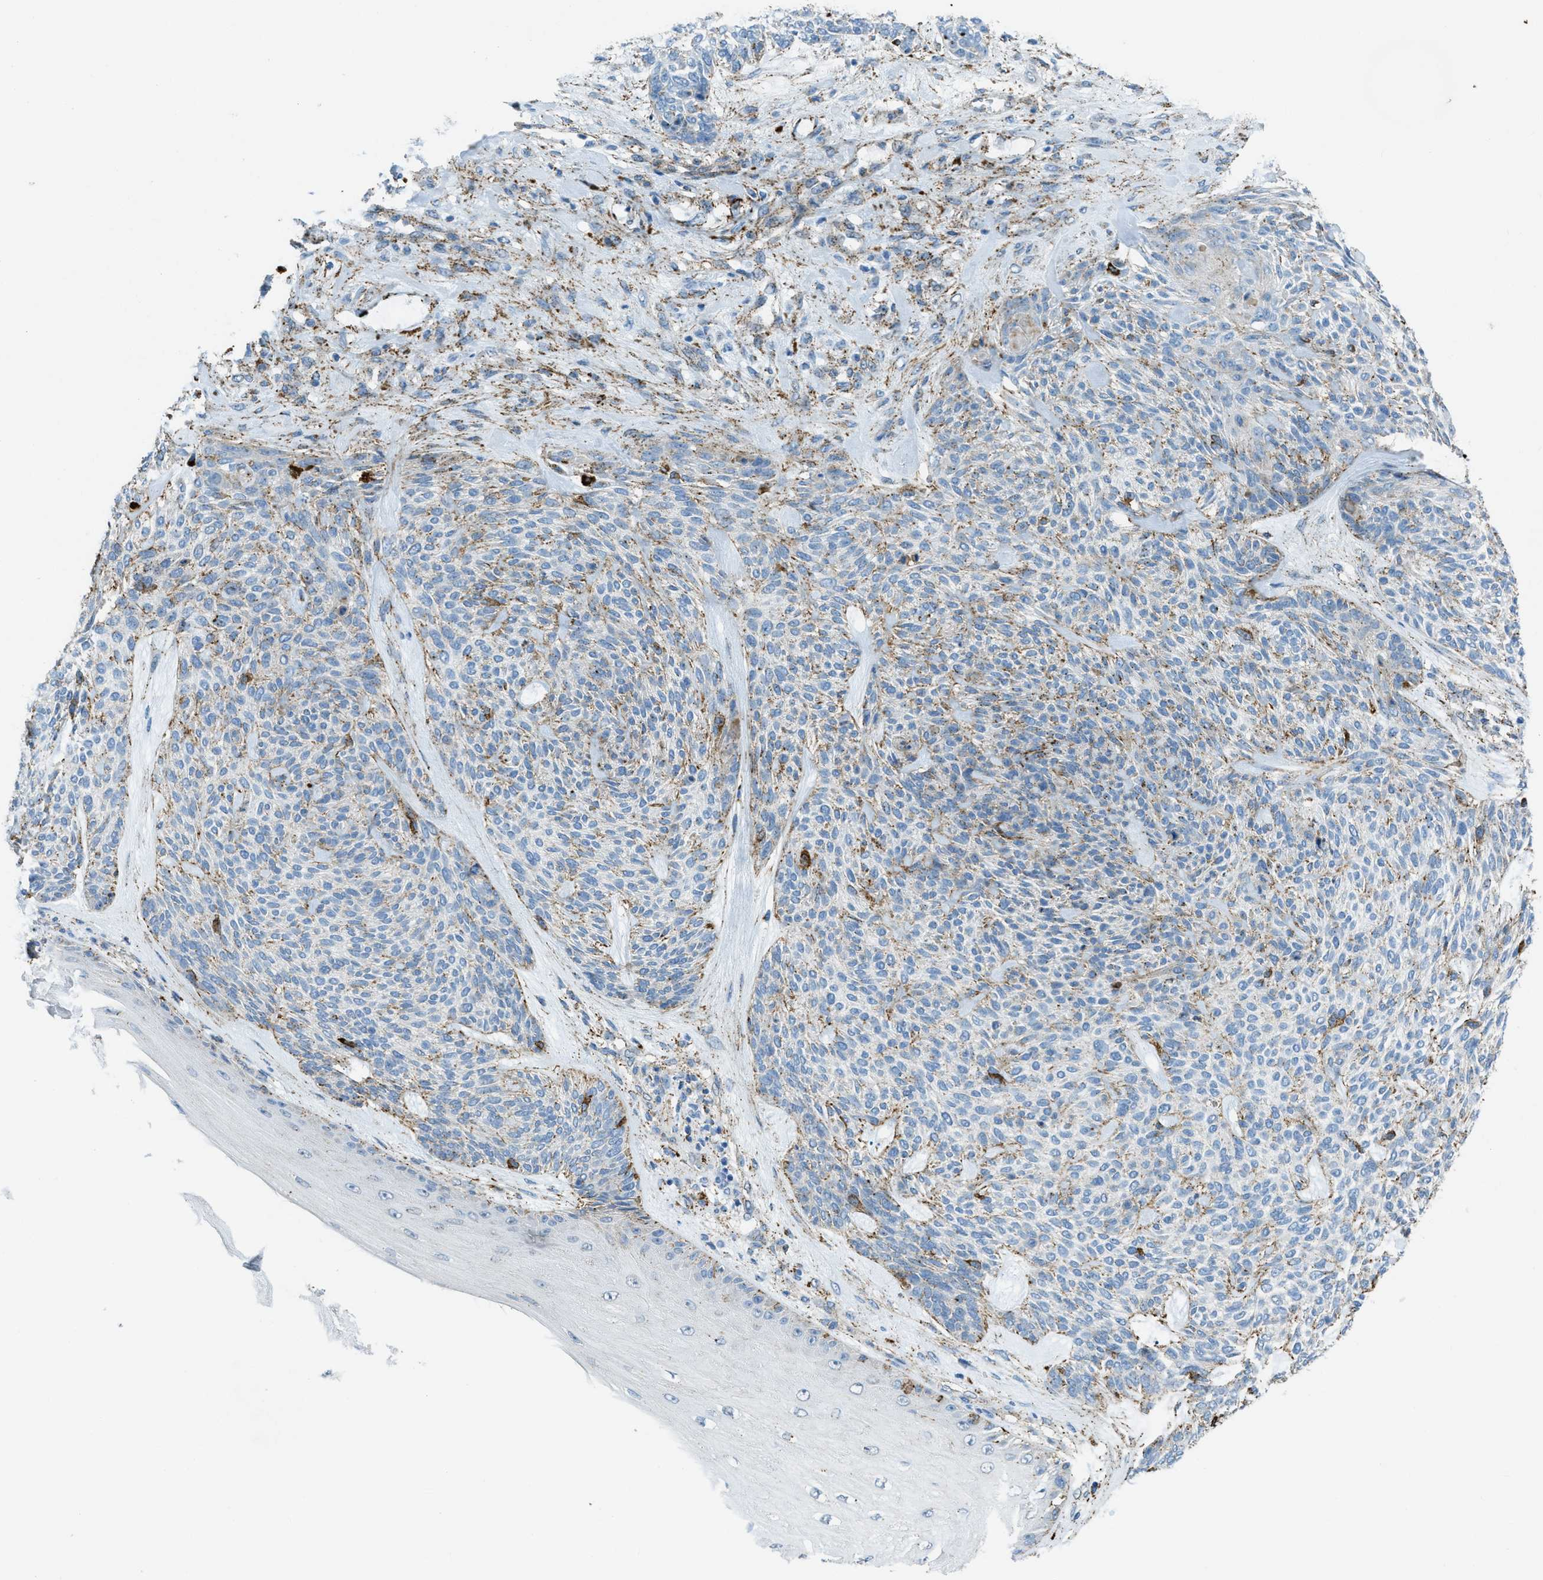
{"staining": {"intensity": "moderate", "quantity": "25%-75%", "location": "cytoplasmic/membranous"}, "tissue": "skin cancer", "cell_type": "Tumor cells", "image_type": "cancer", "snomed": [{"axis": "morphology", "description": "Basal cell carcinoma"}, {"axis": "topography", "description": "Skin"}], "caption": "A medium amount of moderate cytoplasmic/membranous staining is identified in approximately 25%-75% of tumor cells in skin cancer tissue.", "gene": "SCARB2", "patient": {"sex": "male", "age": 55}}